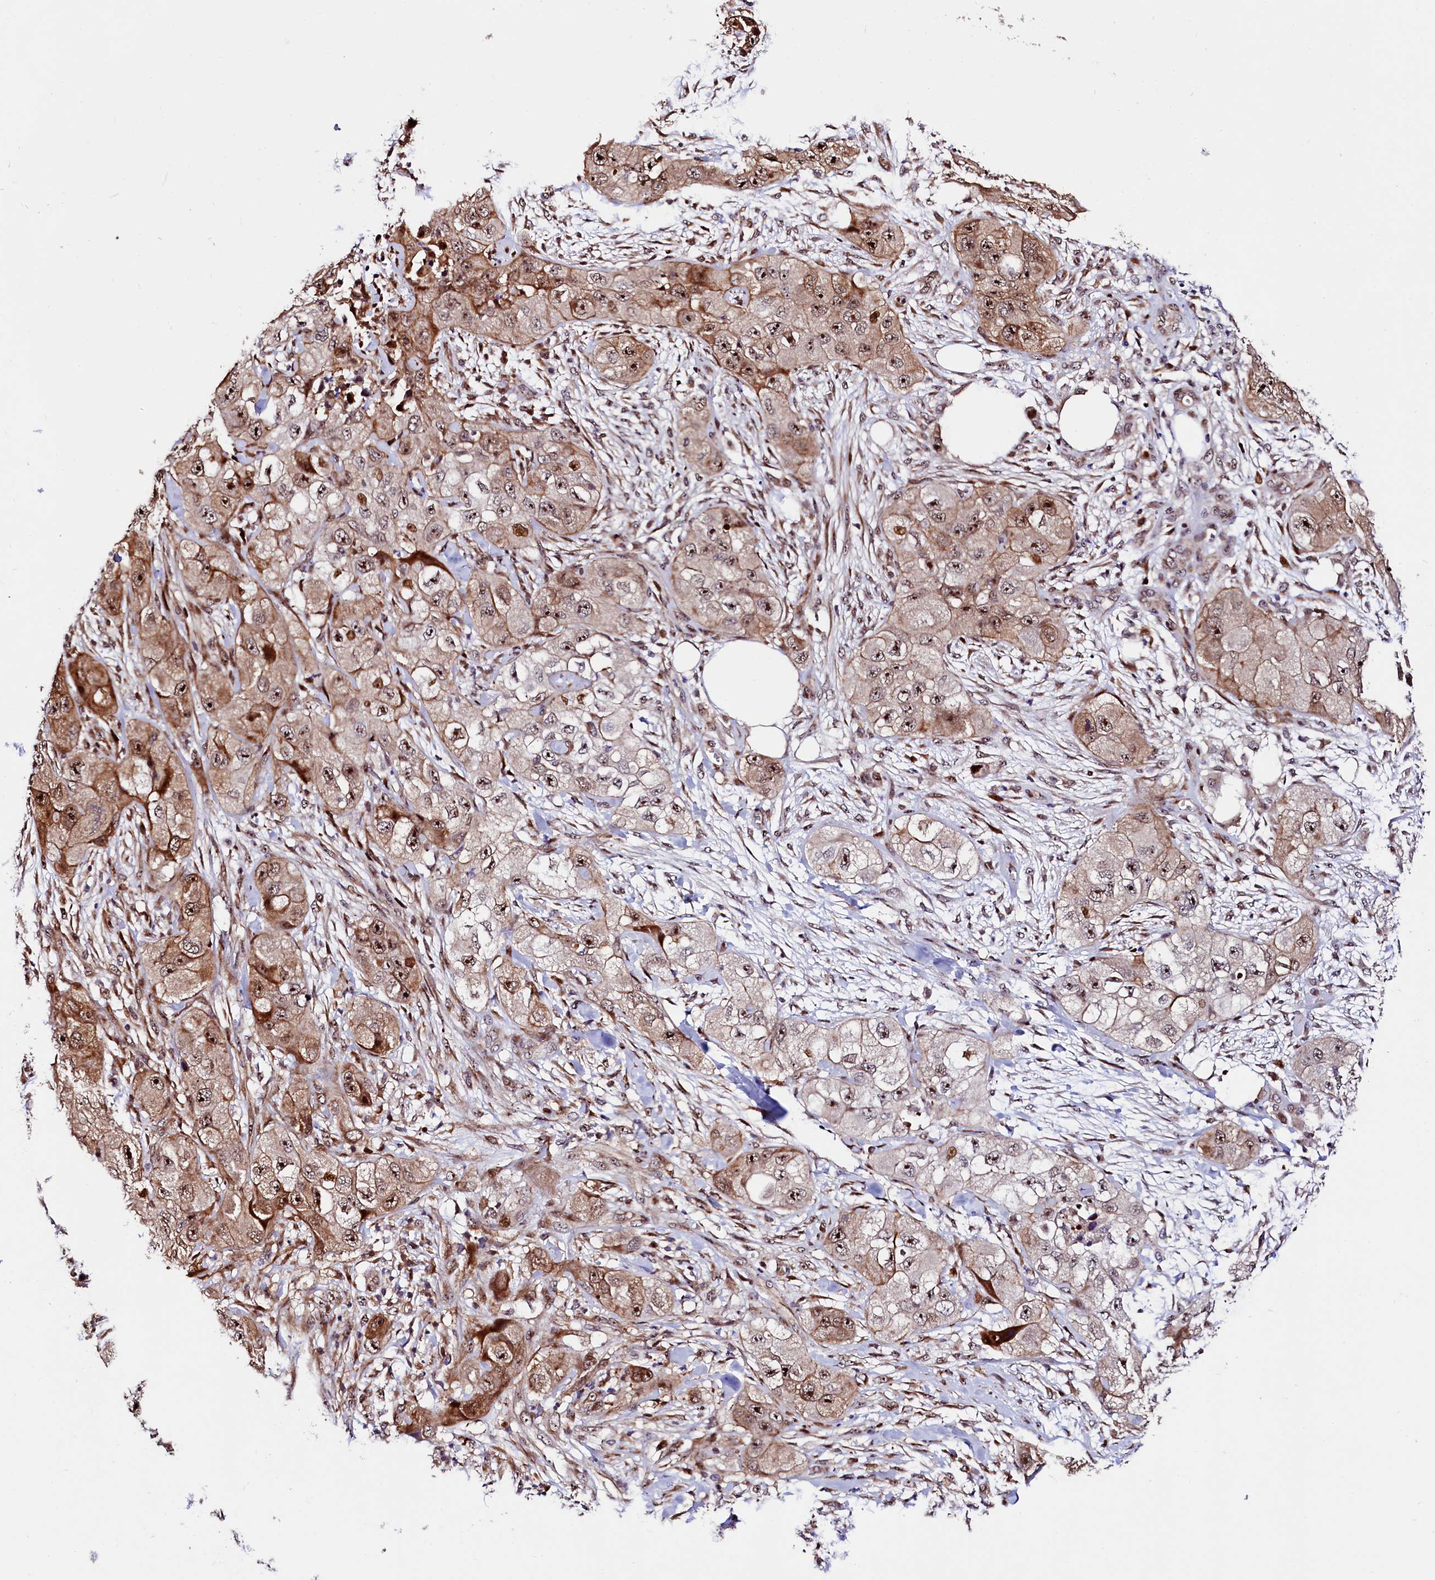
{"staining": {"intensity": "moderate", "quantity": ">75%", "location": "cytoplasmic/membranous,nuclear"}, "tissue": "skin cancer", "cell_type": "Tumor cells", "image_type": "cancer", "snomed": [{"axis": "morphology", "description": "Squamous cell carcinoma, NOS"}, {"axis": "topography", "description": "Skin"}, {"axis": "topography", "description": "Subcutis"}], "caption": "Immunohistochemistry (IHC) staining of skin squamous cell carcinoma, which exhibits medium levels of moderate cytoplasmic/membranous and nuclear staining in approximately >75% of tumor cells indicating moderate cytoplasmic/membranous and nuclear protein positivity. The staining was performed using DAB (3,3'-diaminobenzidine) (brown) for protein detection and nuclei were counterstained in hematoxylin (blue).", "gene": "TRMT112", "patient": {"sex": "male", "age": 73}}